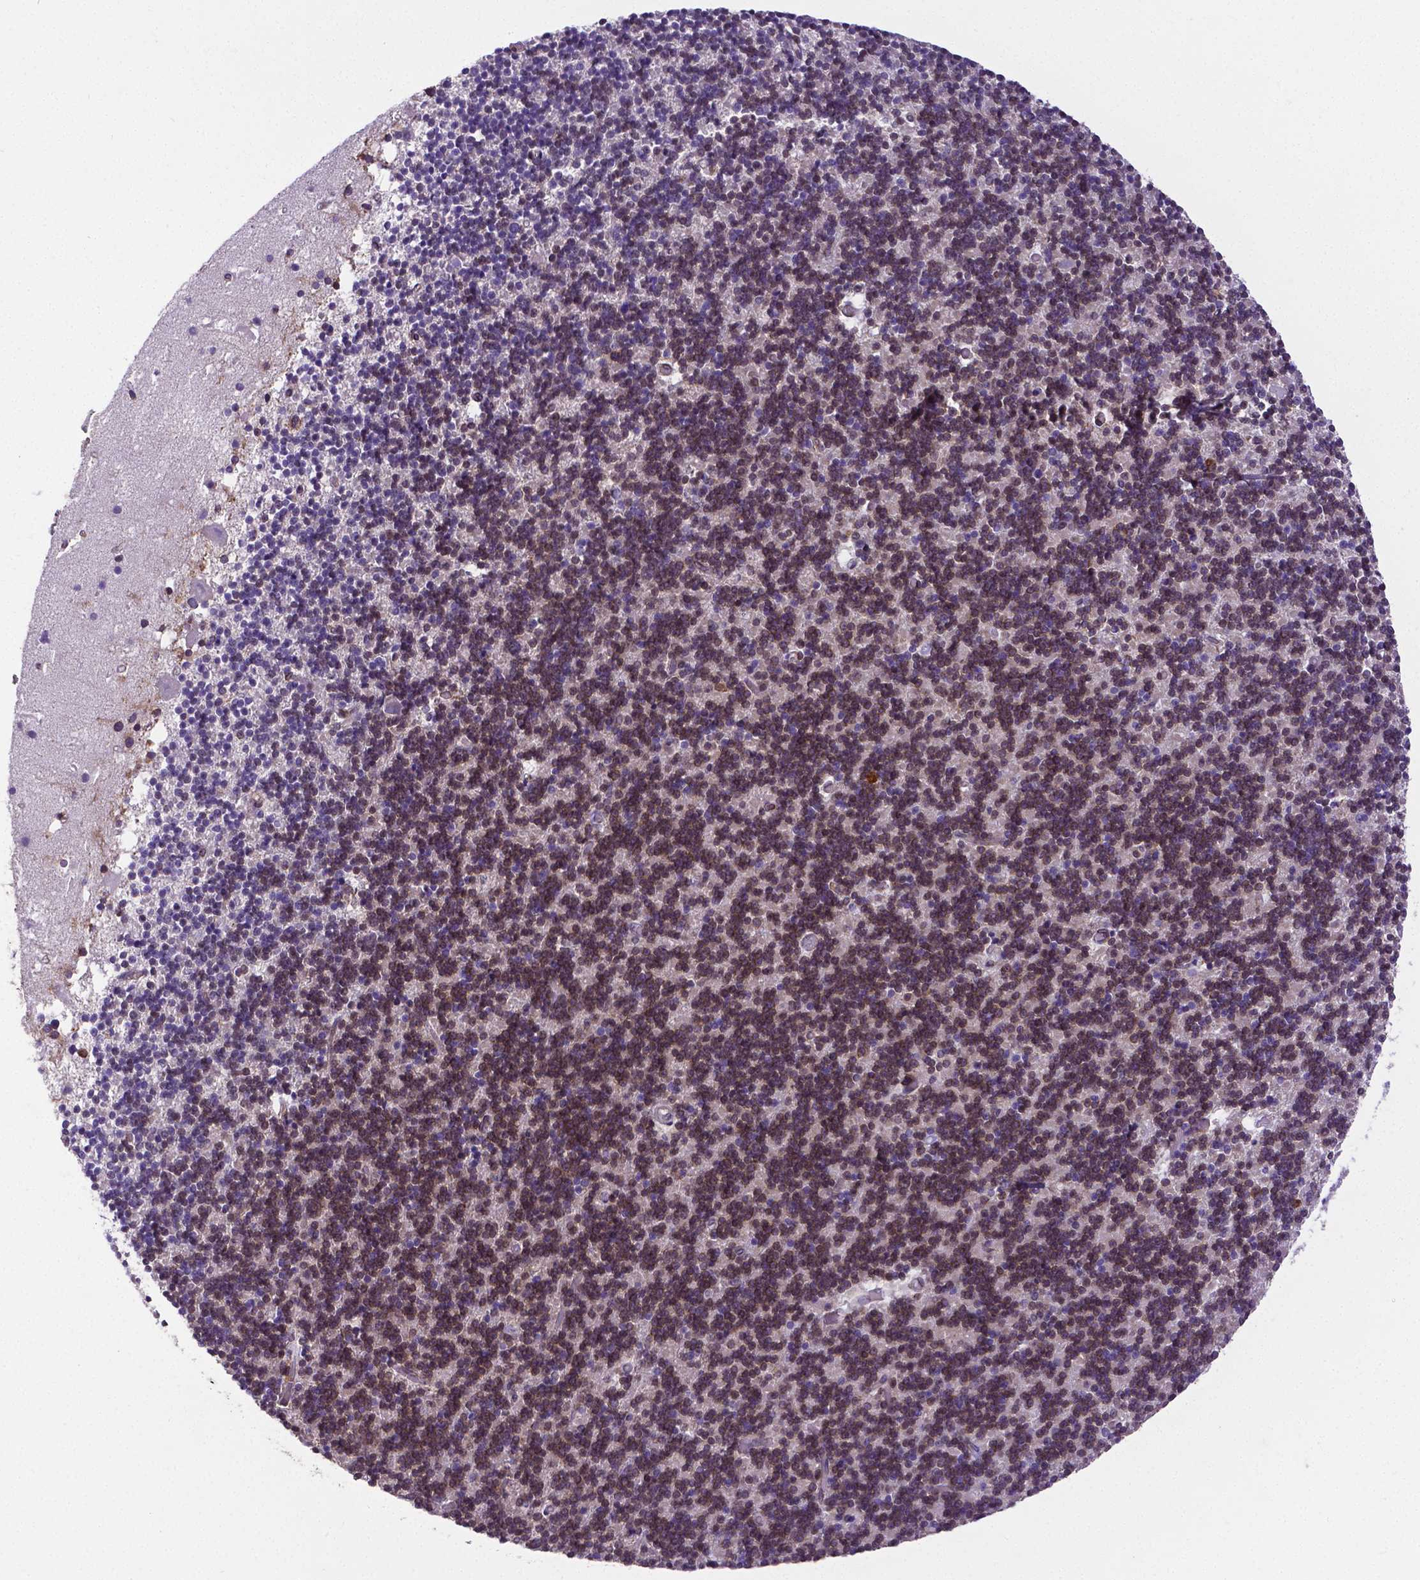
{"staining": {"intensity": "weak", "quantity": "25%-75%", "location": "nuclear"}, "tissue": "cerebellum", "cell_type": "Cells in granular layer", "image_type": "normal", "snomed": [{"axis": "morphology", "description": "Normal tissue, NOS"}, {"axis": "topography", "description": "Cerebellum"}], "caption": "Cerebellum stained with IHC exhibits weak nuclear positivity in about 25%-75% of cells in granular layer.", "gene": "MTDH", "patient": {"sex": "male", "age": 70}}